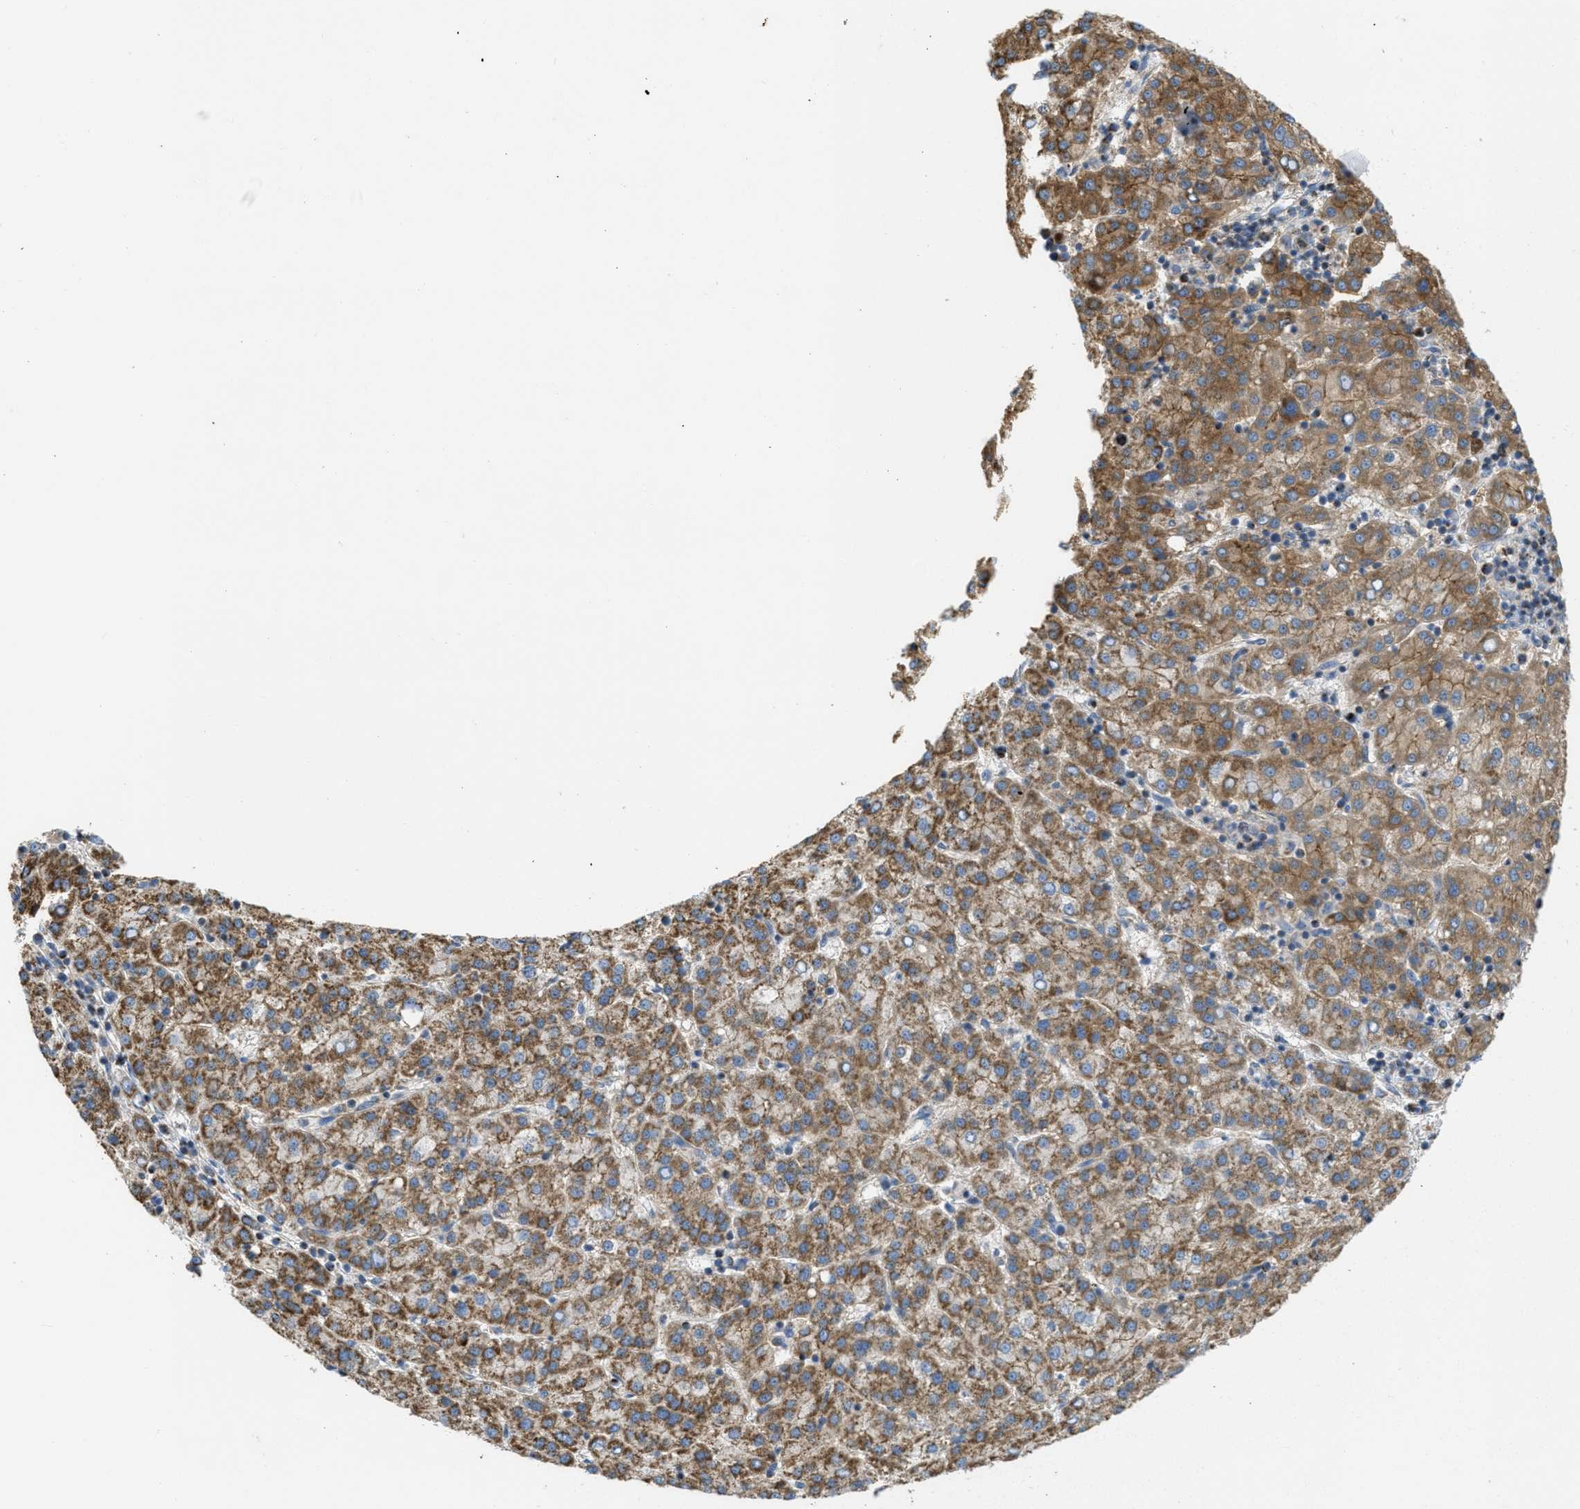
{"staining": {"intensity": "strong", "quantity": ">75%", "location": "cytoplasmic/membranous"}, "tissue": "liver cancer", "cell_type": "Tumor cells", "image_type": "cancer", "snomed": [{"axis": "morphology", "description": "Carcinoma, Hepatocellular, NOS"}, {"axis": "topography", "description": "Liver"}], "caption": "This image displays liver cancer stained with immunohistochemistry (IHC) to label a protein in brown. The cytoplasmic/membranous of tumor cells show strong positivity for the protein. Nuclei are counter-stained blue.", "gene": "BTN3A1", "patient": {"sex": "female", "age": 58}}